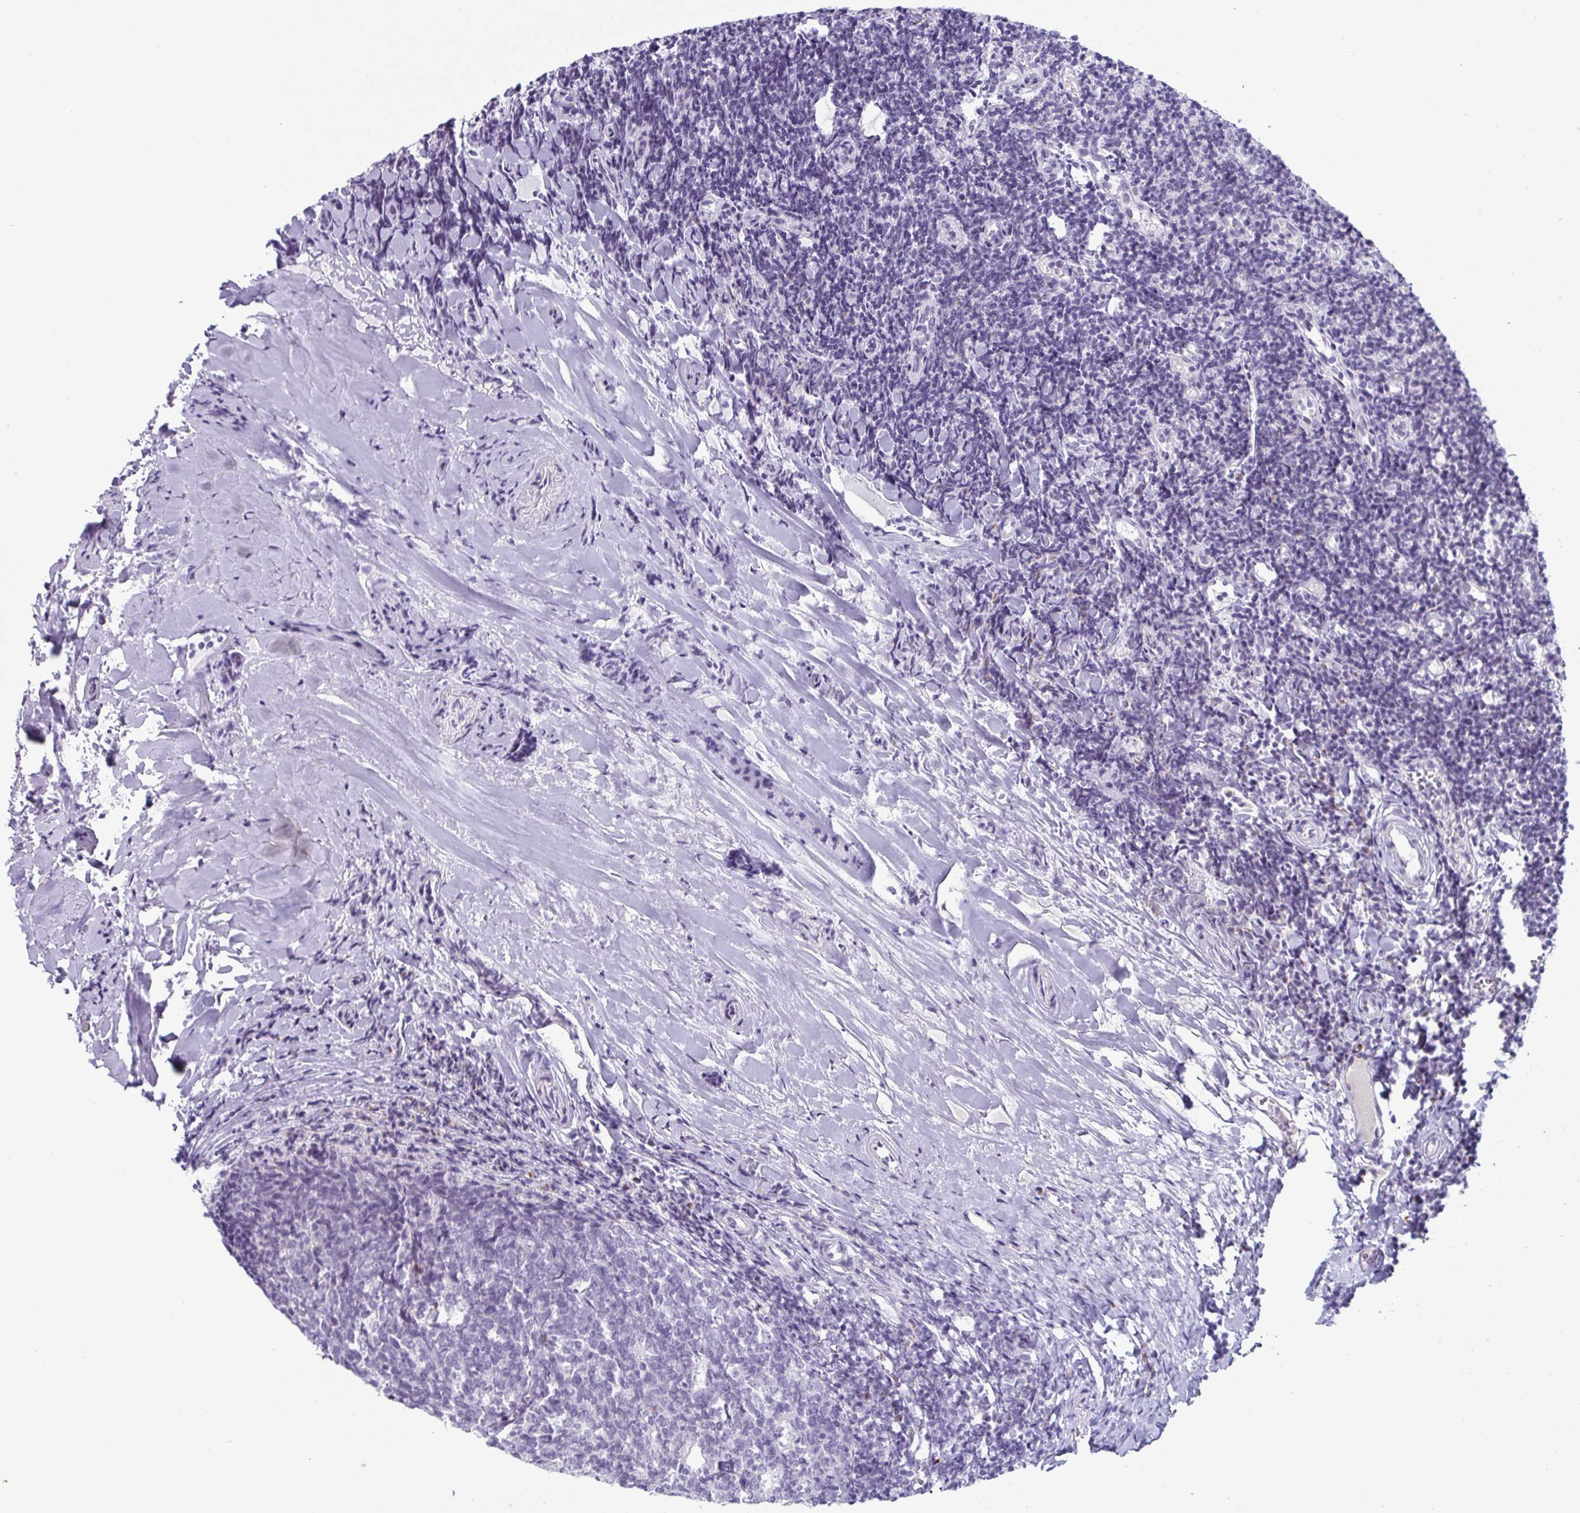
{"staining": {"intensity": "negative", "quantity": "none", "location": "none"}, "tissue": "tonsil", "cell_type": "Germinal center cells", "image_type": "normal", "snomed": [{"axis": "morphology", "description": "Normal tissue, NOS"}, {"axis": "topography", "description": "Tonsil"}], "caption": "An image of tonsil stained for a protein shows no brown staining in germinal center cells. The staining is performed using DAB (3,3'-diaminobenzidine) brown chromogen with nuclei counter-stained in using hematoxylin.", "gene": "VSIG10L", "patient": {"sex": "female", "age": 10}}